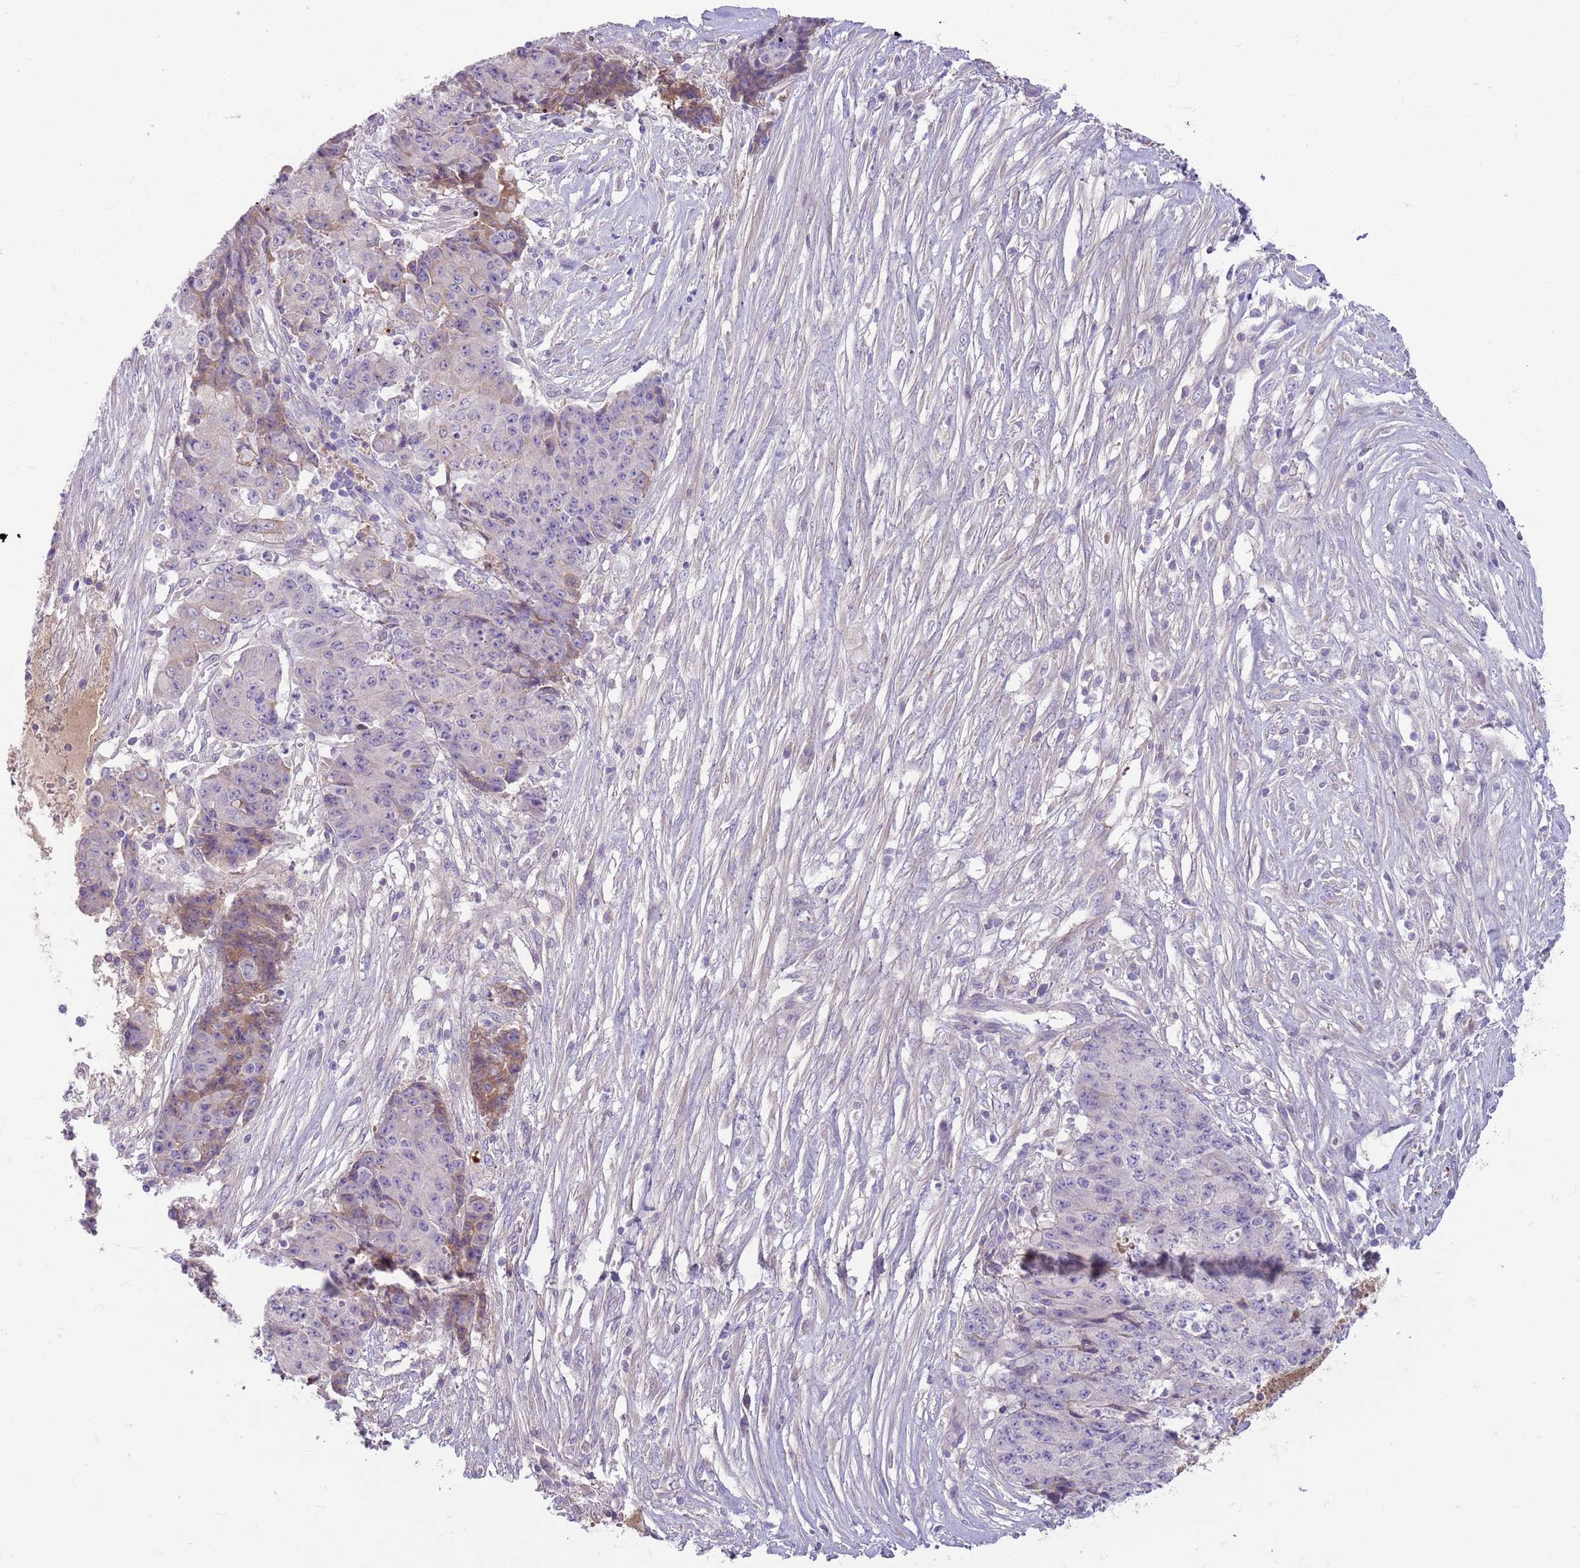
{"staining": {"intensity": "weak", "quantity": "<25%", "location": "cytoplasmic/membranous"}, "tissue": "ovarian cancer", "cell_type": "Tumor cells", "image_type": "cancer", "snomed": [{"axis": "morphology", "description": "Carcinoma, endometroid"}, {"axis": "topography", "description": "Ovary"}], "caption": "Human endometroid carcinoma (ovarian) stained for a protein using immunohistochemistry (IHC) reveals no staining in tumor cells.", "gene": "CFH", "patient": {"sex": "female", "age": 42}}